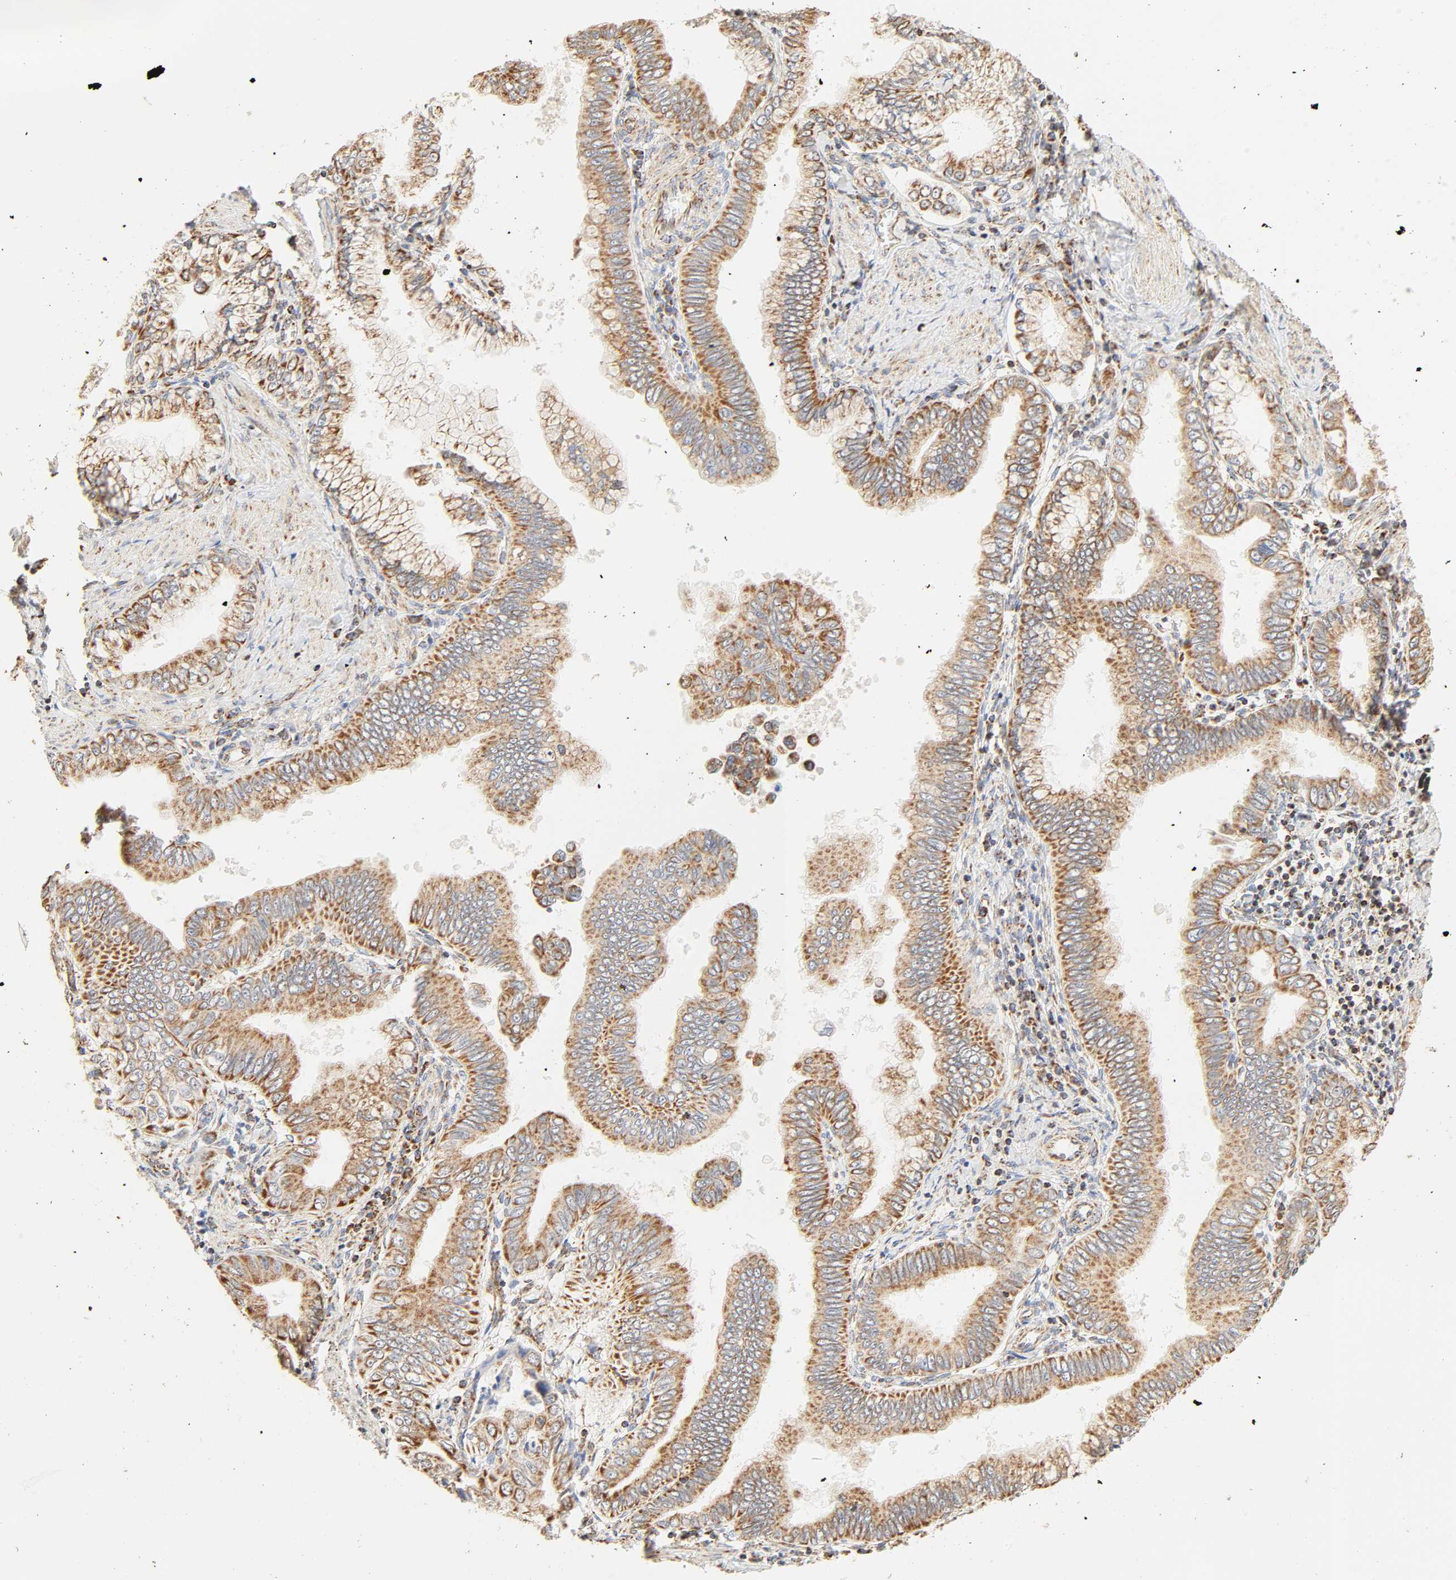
{"staining": {"intensity": "moderate", "quantity": ">75%", "location": "cytoplasmic/membranous"}, "tissue": "pancreatic cancer", "cell_type": "Tumor cells", "image_type": "cancer", "snomed": [{"axis": "morphology", "description": "Normal tissue, NOS"}, {"axis": "topography", "description": "Lymph node"}], "caption": "A photomicrograph of human pancreatic cancer stained for a protein reveals moderate cytoplasmic/membranous brown staining in tumor cells.", "gene": "ZMAT5", "patient": {"sex": "male", "age": 50}}